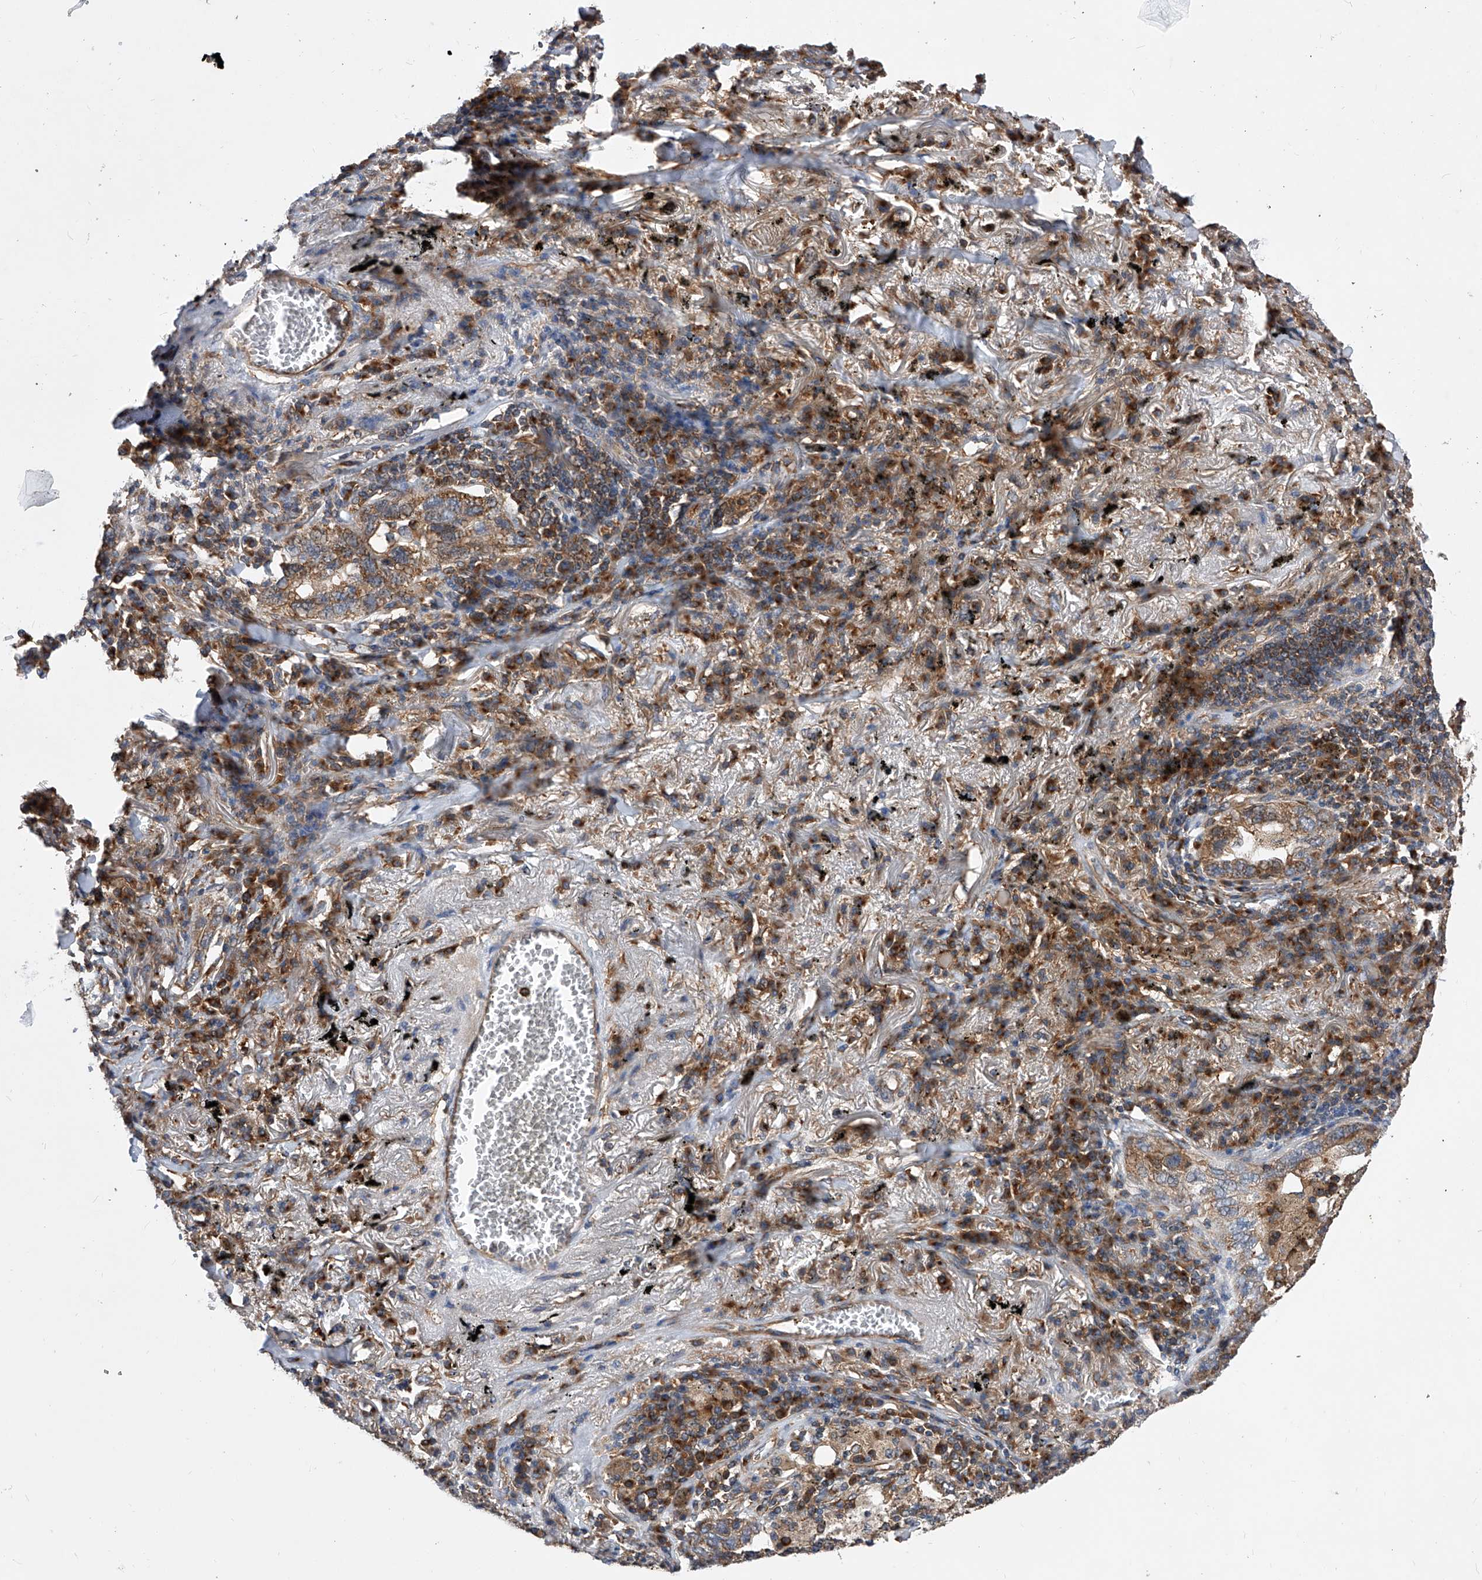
{"staining": {"intensity": "moderate", "quantity": ">75%", "location": "cytoplasmic/membranous"}, "tissue": "lung cancer", "cell_type": "Tumor cells", "image_type": "cancer", "snomed": [{"axis": "morphology", "description": "Adenocarcinoma, NOS"}, {"axis": "topography", "description": "Lung"}], "caption": "Protein analysis of lung cancer (adenocarcinoma) tissue displays moderate cytoplasmic/membranous positivity in about >75% of tumor cells.", "gene": "CFAP410", "patient": {"sex": "male", "age": 65}}